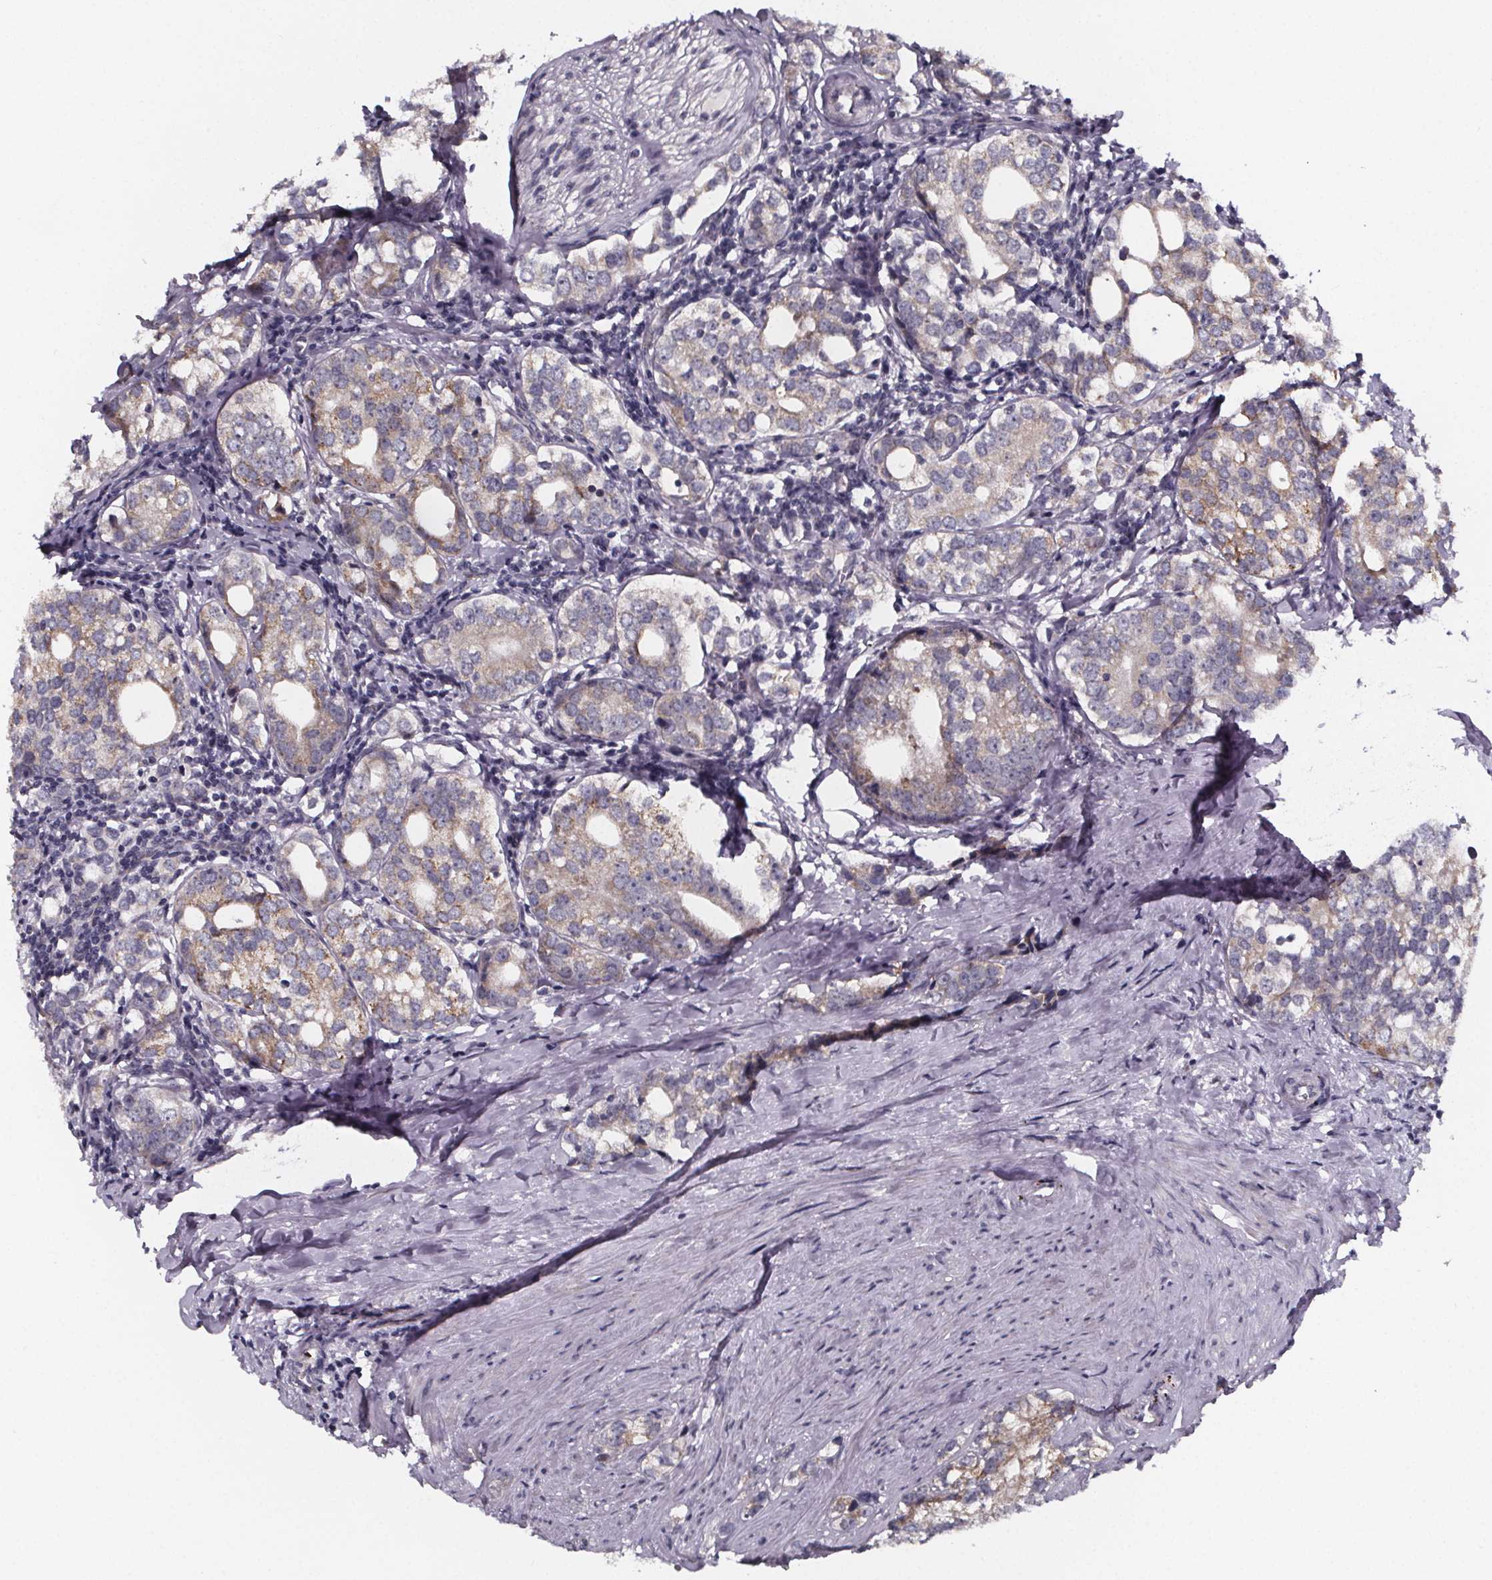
{"staining": {"intensity": "moderate", "quantity": "<25%", "location": "cytoplasmic/membranous"}, "tissue": "prostate cancer", "cell_type": "Tumor cells", "image_type": "cancer", "snomed": [{"axis": "morphology", "description": "Adenocarcinoma, NOS"}, {"axis": "topography", "description": "Prostate and seminal vesicle, NOS"}], "caption": "High-magnification brightfield microscopy of adenocarcinoma (prostate) stained with DAB (3,3'-diaminobenzidine) (brown) and counterstained with hematoxylin (blue). tumor cells exhibit moderate cytoplasmic/membranous expression is appreciated in about<25% of cells.", "gene": "NDST1", "patient": {"sex": "male", "age": 63}}